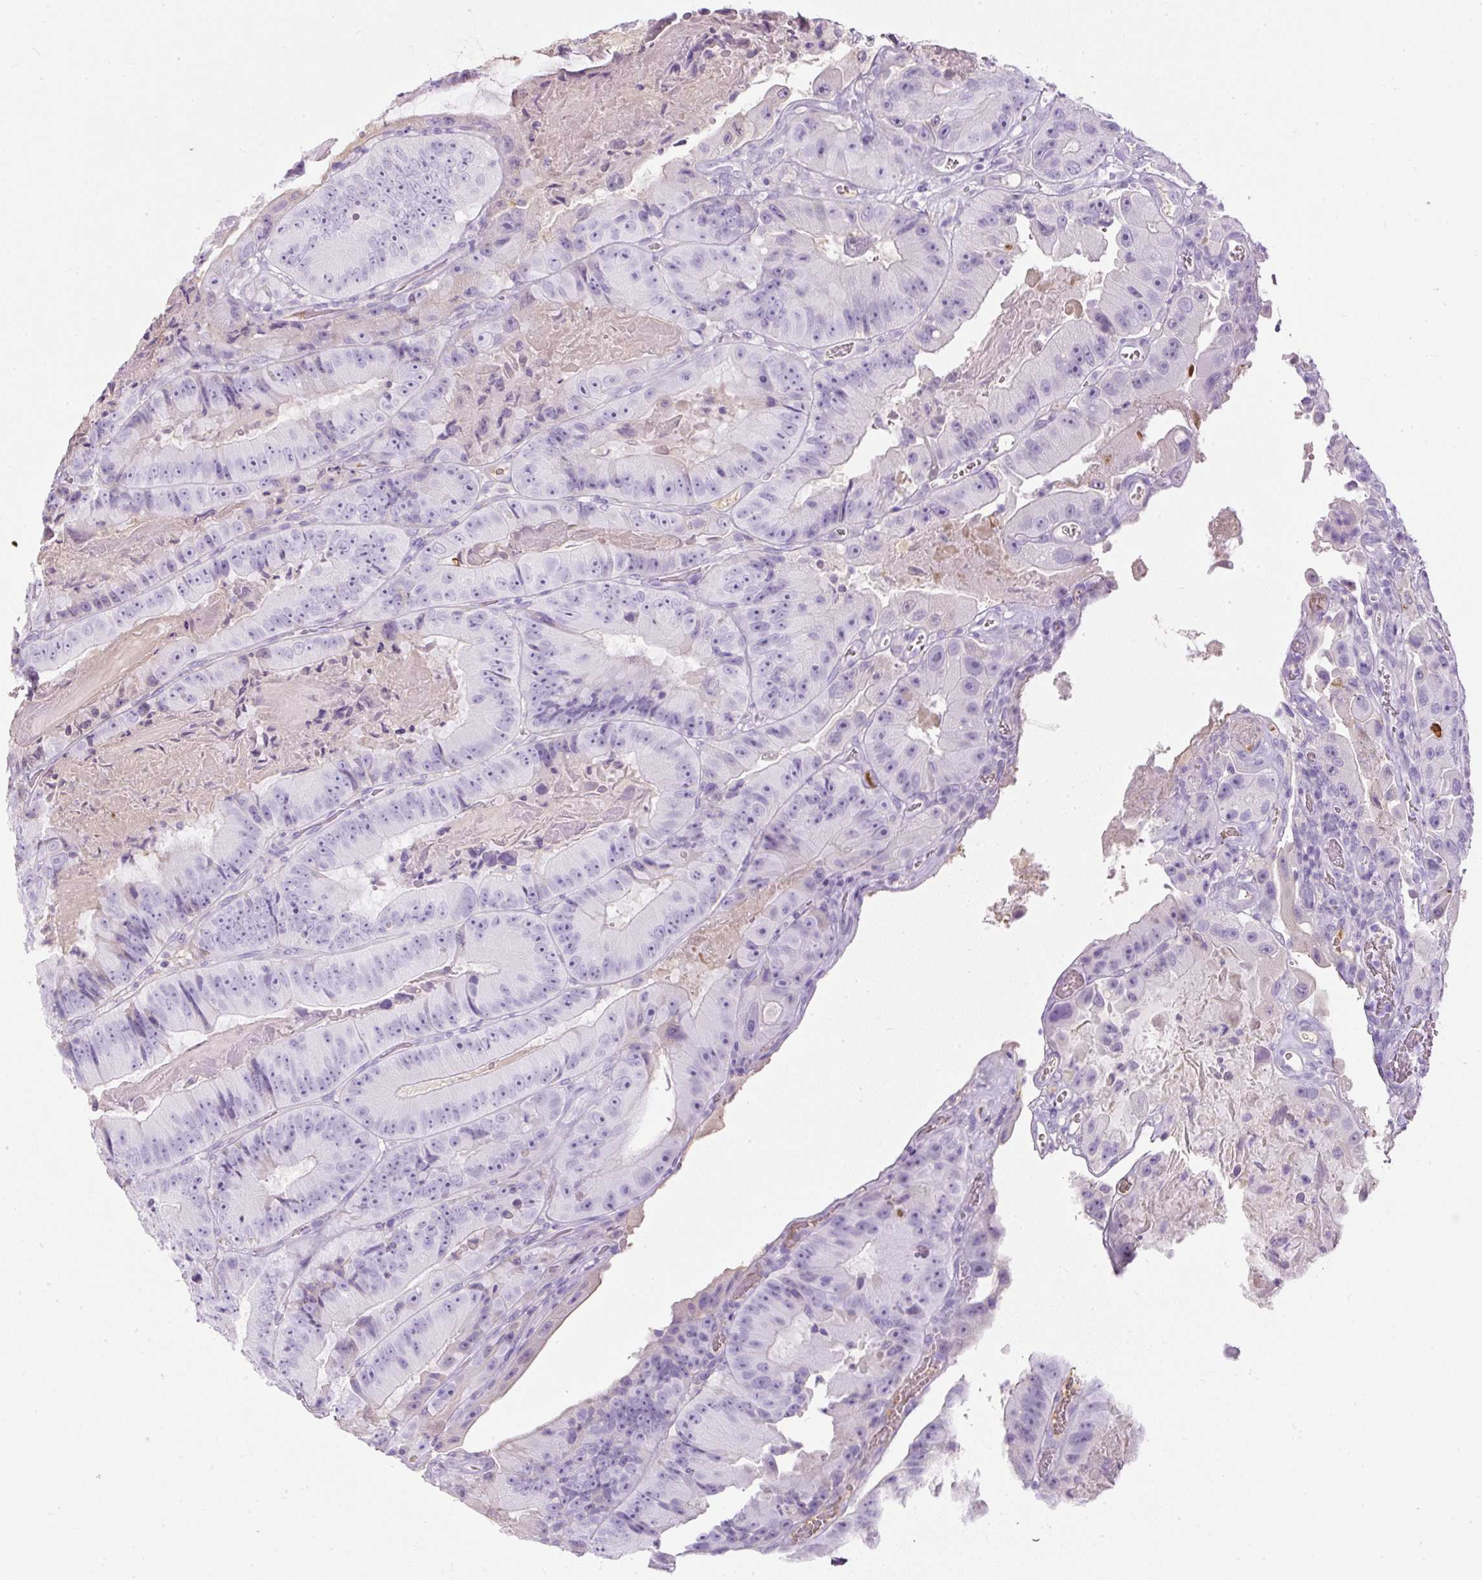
{"staining": {"intensity": "negative", "quantity": "none", "location": "none"}, "tissue": "colorectal cancer", "cell_type": "Tumor cells", "image_type": "cancer", "snomed": [{"axis": "morphology", "description": "Adenocarcinoma, NOS"}, {"axis": "topography", "description": "Colon"}], "caption": "This is a image of immunohistochemistry (IHC) staining of colorectal cancer (adenocarcinoma), which shows no expression in tumor cells. (DAB immunohistochemistry visualized using brightfield microscopy, high magnification).", "gene": "APOA1", "patient": {"sex": "female", "age": 86}}